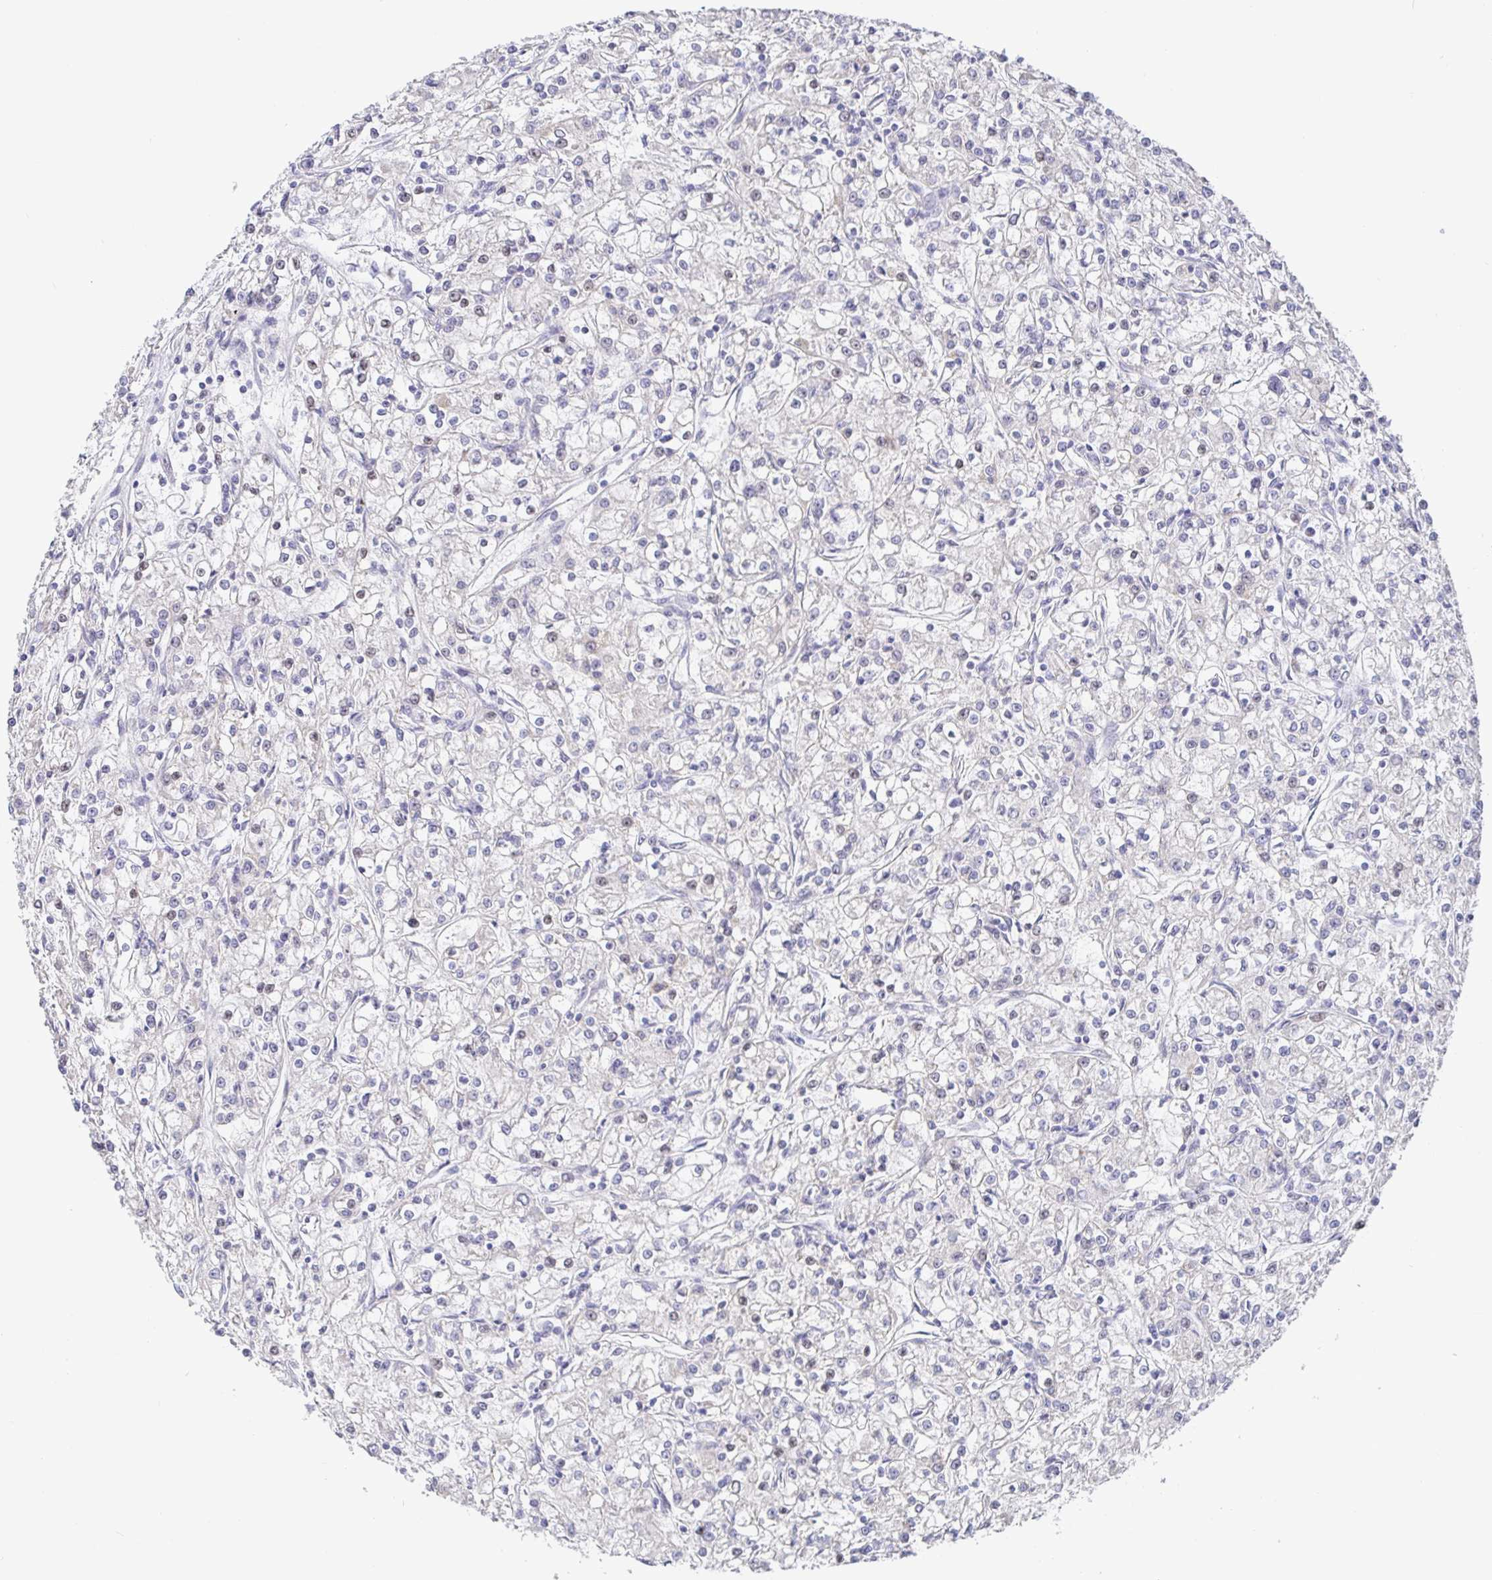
{"staining": {"intensity": "negative", "quantity": "none", "location": "none"}, "tissue": "renal cancer", "cell_type": "Tumor cells", "image_type": "cancer", "snomed": [{"axis": "morphology", "description": "Adenocarcinoma, NOS"}, {"axis": "topography", "description": "Kidney"}], "caption": "A histopathology image of renal adenocarcinoma stained for a protein reveals no brown staining in tumor cells. (DAB (3,3'-diaminobenzidine) immunohistochemistry visualized using brightfield microscopy, high magnification).", "gene": "CIT", "patient": {"sex": "female", "age": 59}}